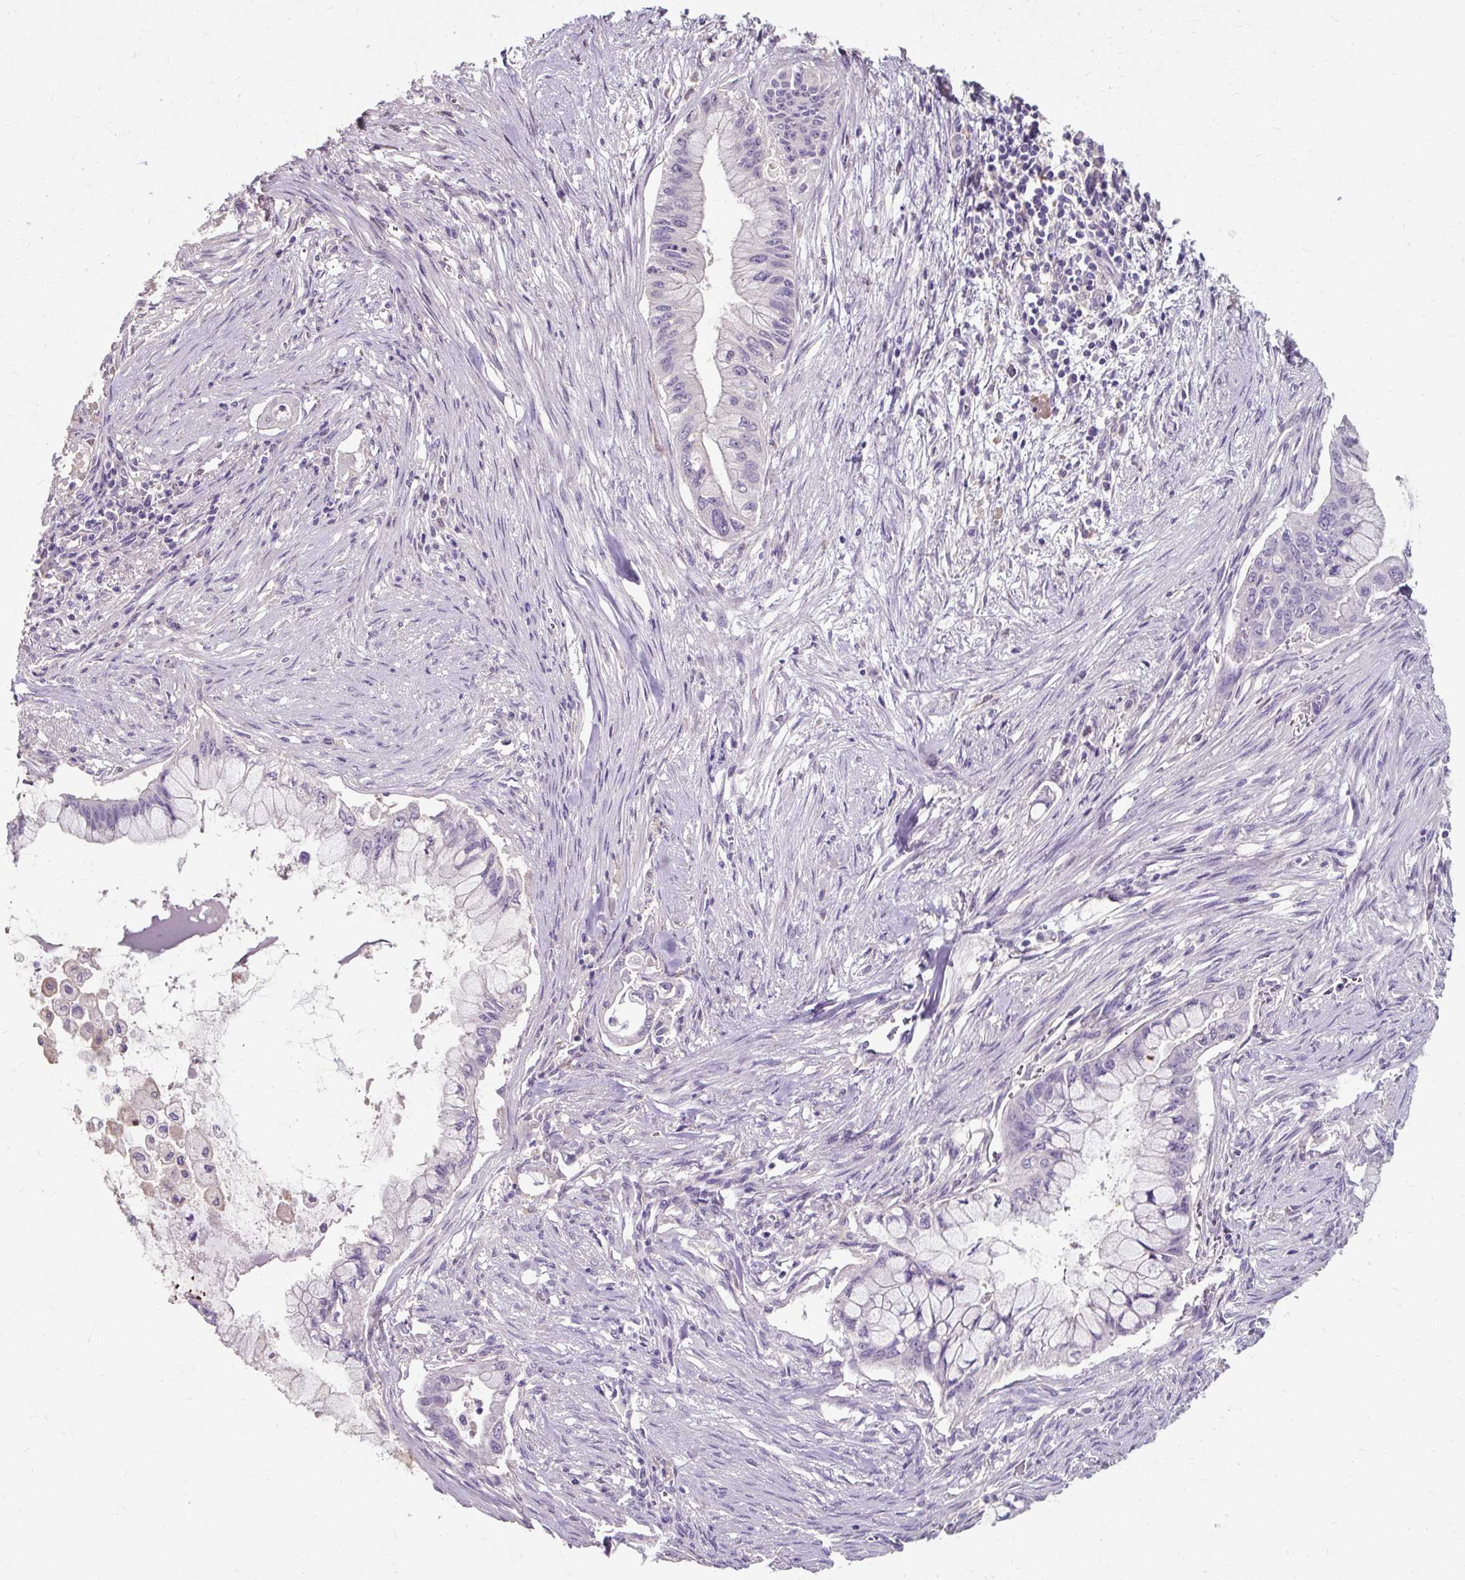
{"staining": {"intensity": "negative", "quantity": "none", "location": "none"}, "tissue": "pancreatic cancer", "cell_type": "Tumor cells", "image_type": "cancer", "snomed": [{"axis": "morphology", "description": "Adenocarcinoma, NOS"}, {"axis": "topography", "description": "Pancreas"}], "caption": "Immunohistochemistry of human adenocarcinoma (pancreatic) shows no staining in tumor cells.", "gene": "KLHL24", "patient": {"sex": "male", "age": 48}}